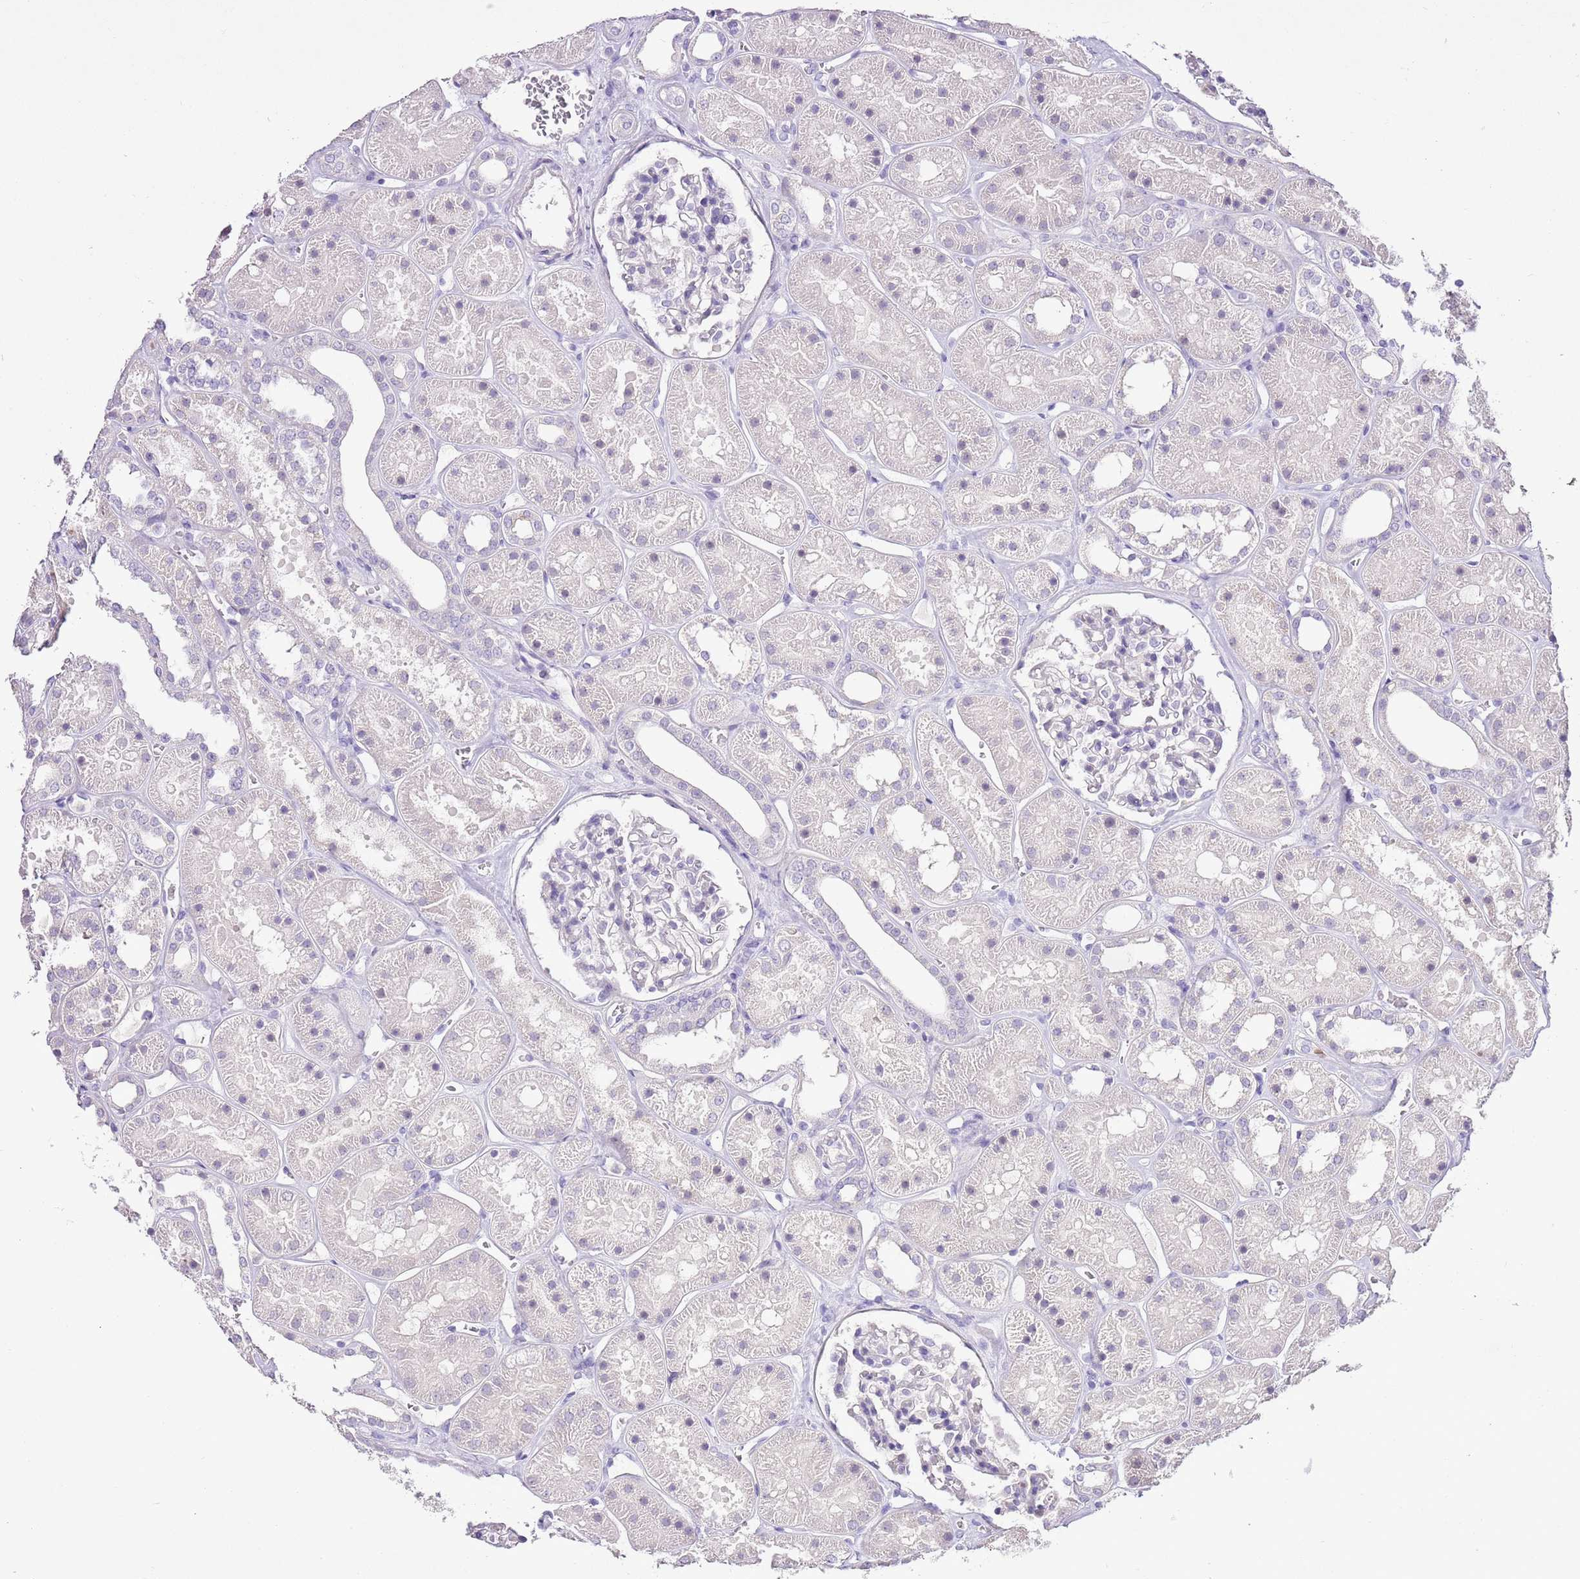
{"staining": {"intensity": "negative", "quantity": "none", "location": "none"}, "tissue": "kidney", "cell_type": "Cells in glomeruli", "image_type": "normal", "snomed": [{"axis": "morphology", "description": "Normal tissue, NOS"}, {"axis": "topography", "description": "Kidney"}], "caption": "Photomicrograph shows no protein staining in cells in glomeruli of unremarkable kidney. (Brightfield microscopy of DAB (3,3'-diaminobenzidine) immunohistochemistry at high magnification).", "gene": "XPO7", "patient": {"sex": "female", "age": 41}}